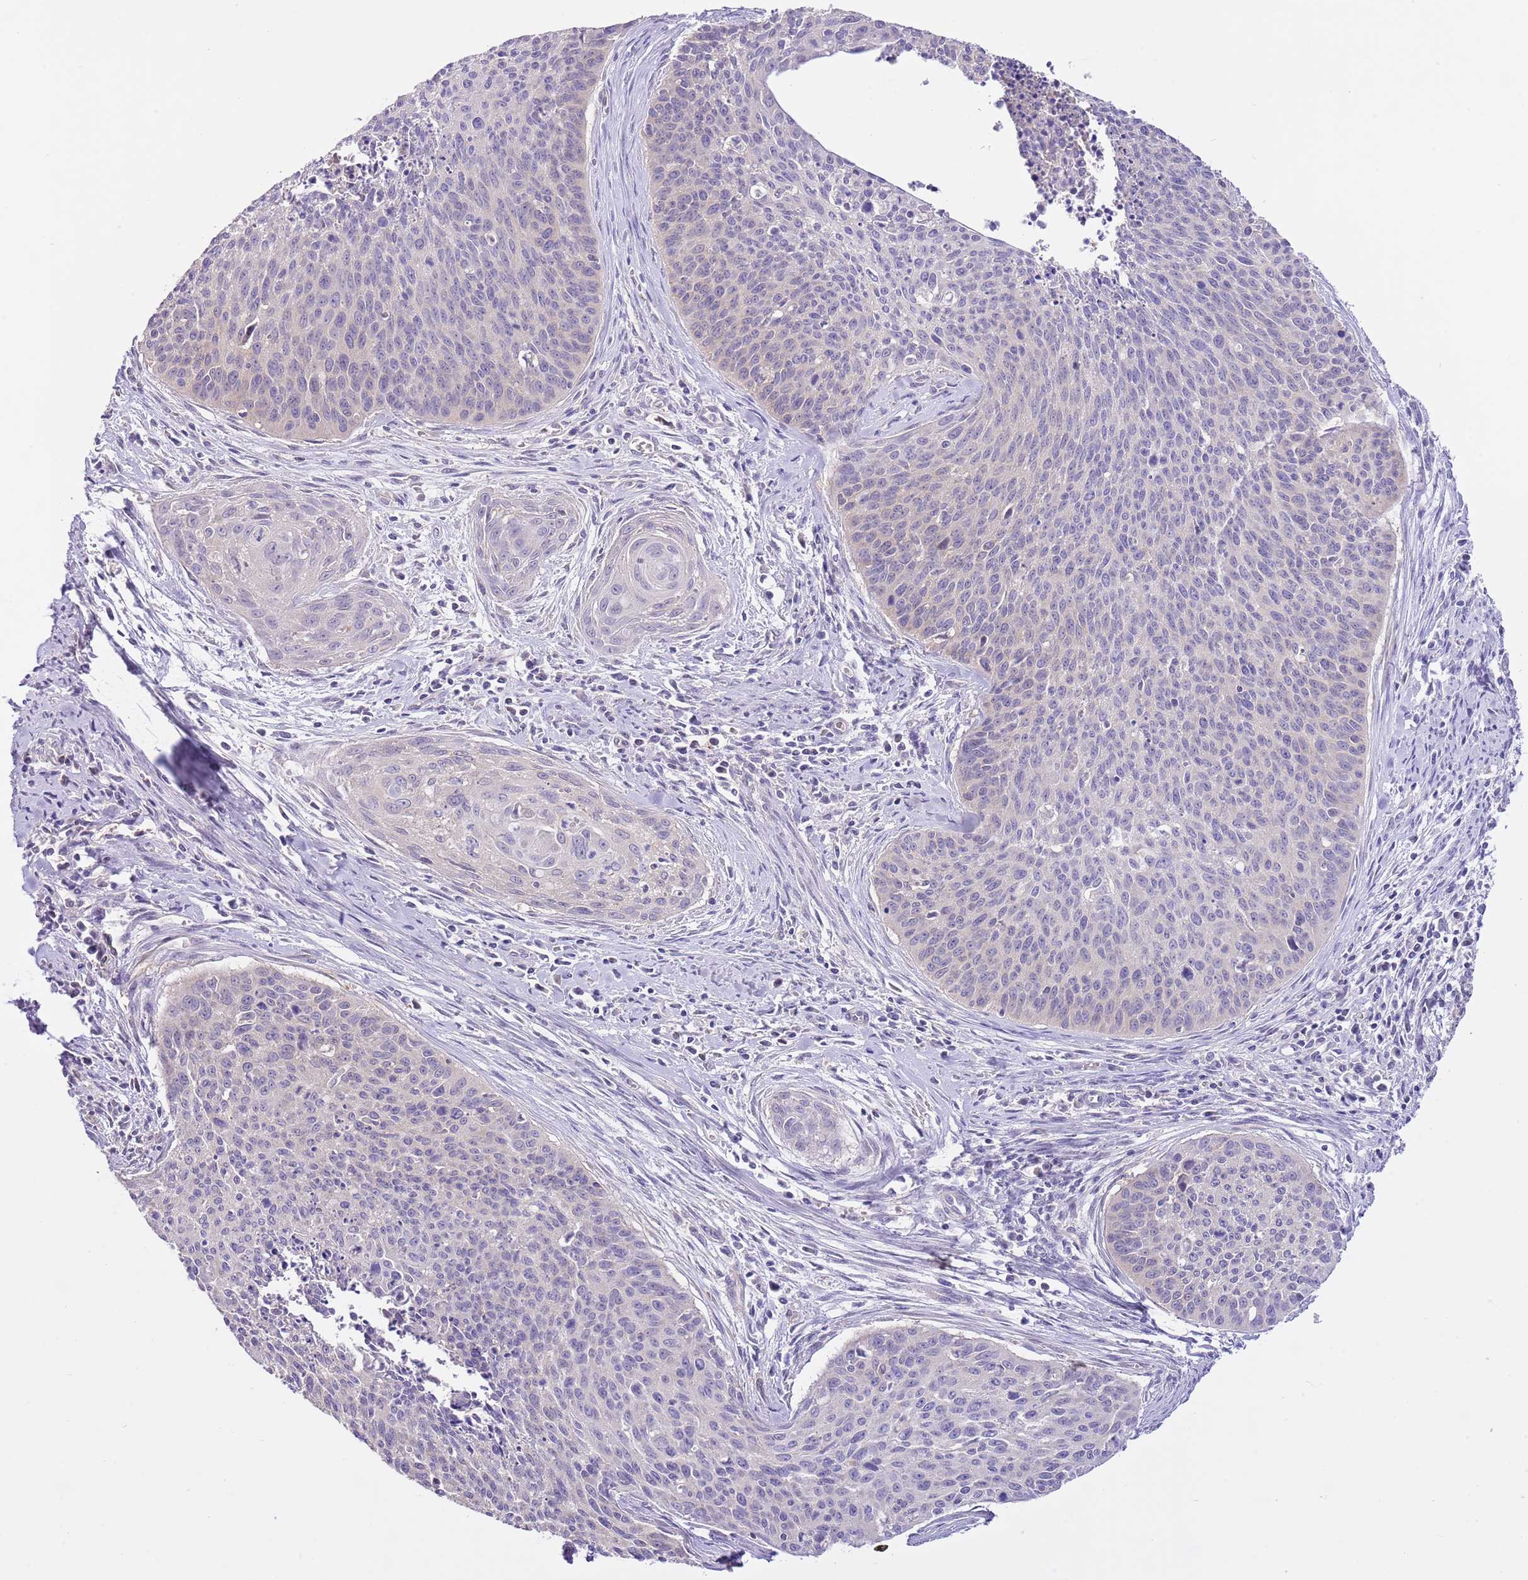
{"staining": {"intensity": "negative", "quantity": "none", "location": "none"}, "tissue": "cervical cancer", "cell_type": "Tumor cells", "image_type": "cancer", "snomed": [{"axis": "morphology", "description": "Squamous cell carcinoma, NOS"}, {"axis": "topography", "description": "Cervix"}], "caption": "The histopathology image shows no staining of tumor cells in cervical squamous cell carcinoma.", "gene": "PRR32", "patient": {"sex": "female", "age": 55}}